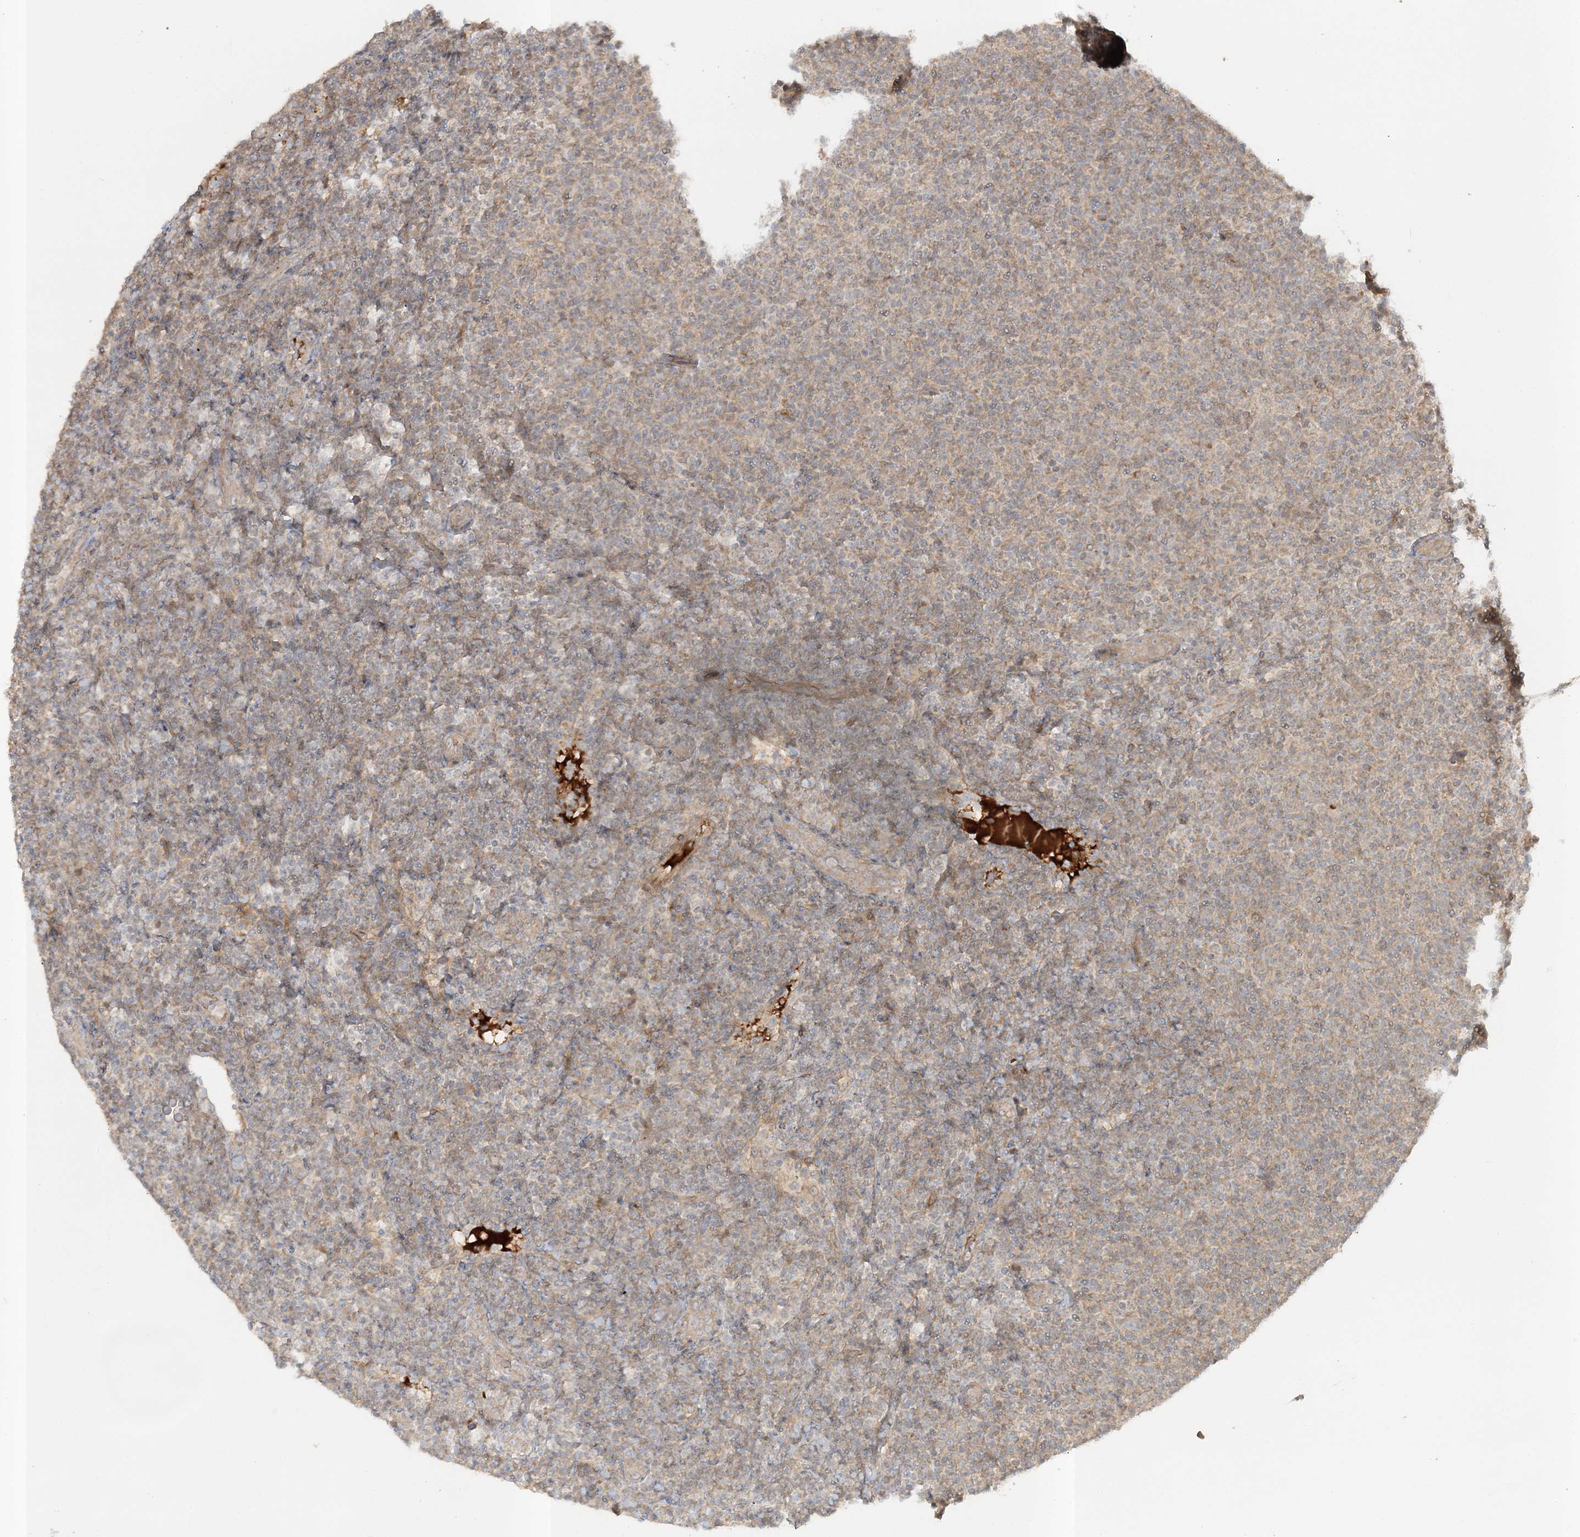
{"staining": {"intensity": "moderate", "quantity": ">75%", "location": "cytoplasmic/membranous"}, "tissue": "lymphoma", "cell_type": "Tumor cells", "image_type": "cancer", "snomed": [{"axis": "morphology", "description": "Malignant lymphoma, non-Hodgkin's type, Low grade"}, {"axis": "topography", "description": "Lymph node"}], "caption": "This is an image of immunohistochemistry (IHC) staining of lymphoma, which shows moderate staining in the cytoplasmic/membranous of tumor cells.", "gene": "MOCS2", "patient": {"sex": "male", "age": 66}}